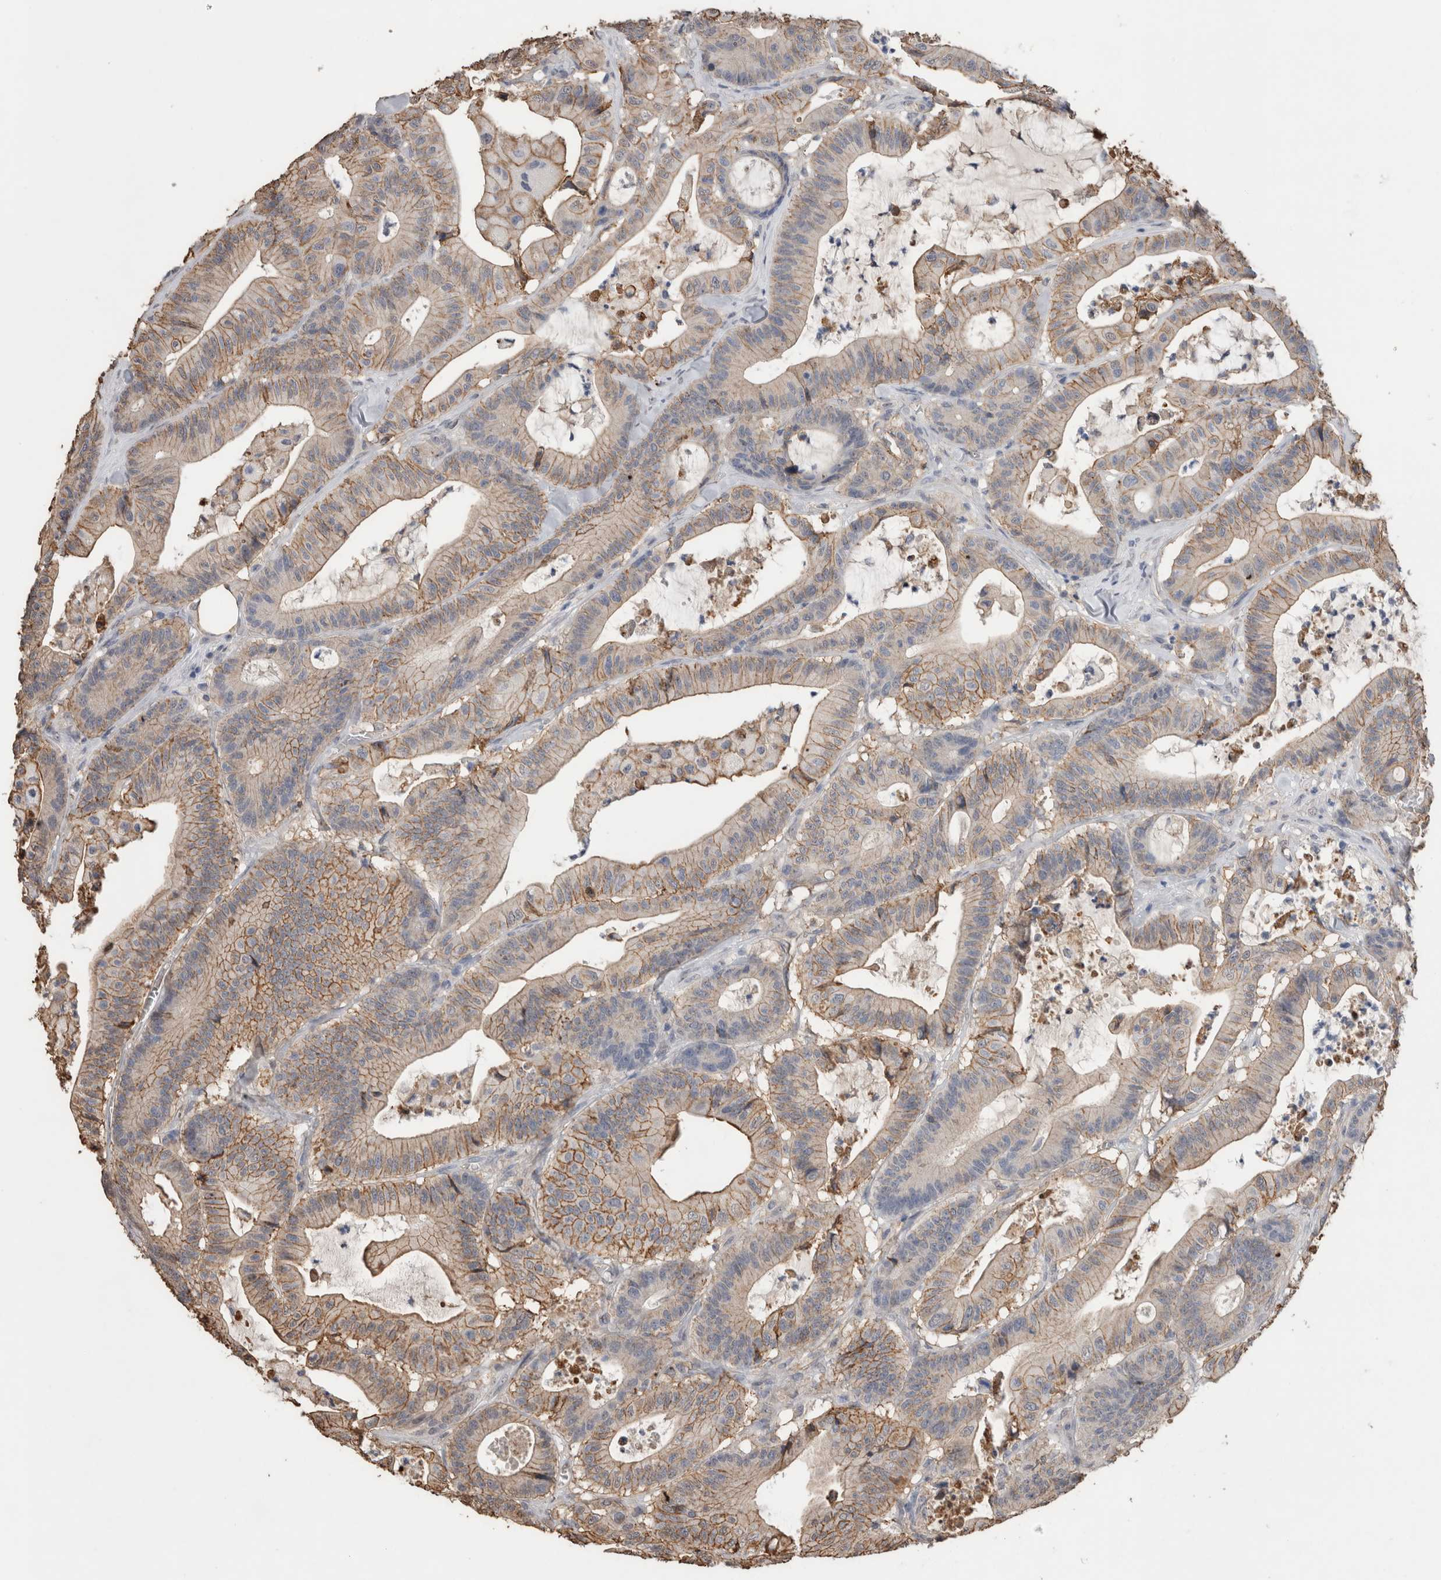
{"staining": {"intensity": "moderate", "quantity": "25%-75%", "location": "cytoplasmic/membranous"}, "tissue": "colorectal cancer", "cell_type": "Tumor cells", "image_type": "cancer", "snomed": [{"axis": "morphology", "description": "Adenocarcinoma, NOS"}, {"axis": "topography", "description": "Colon"}], "caption": "A brown stain shows moderate cytoplasmic/membranous staining of a protein in colorectal cancer tumor cells. (DAB IHC, brown staining for protein, blue staining for nuclei).", "gene": "S100A10", "patient": {"sex": "female", "age": 84}}